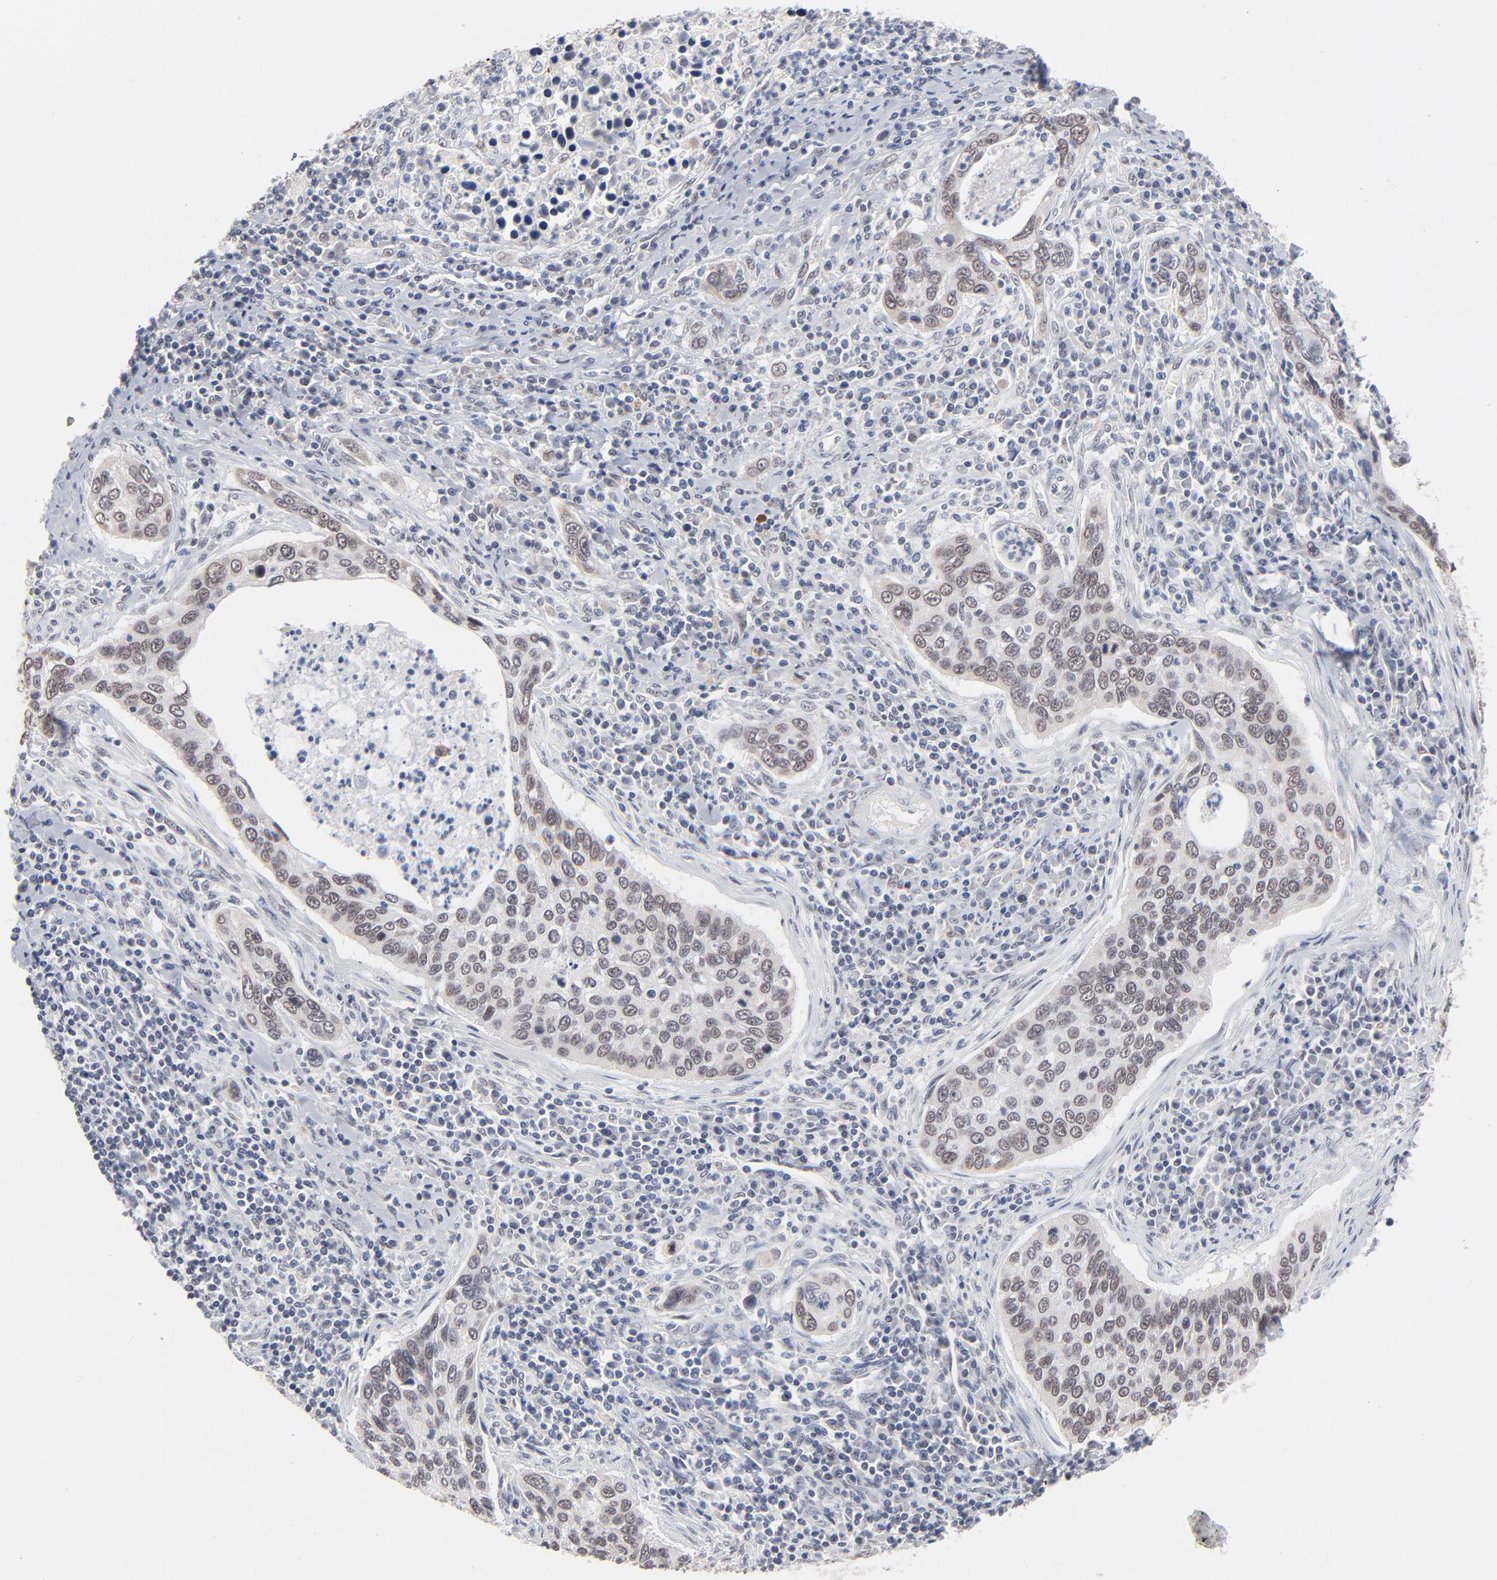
{"staining": {"intensity": "weak", "quantity": "25%-75%", "location": "nuclear"}, "tissue": "cervical cancer", "cell_type": "Tumor cells", "image_type": "cancer", "snomed": [{"axis": "morphology", "description": "Squamous cell carcinoma, NOS"}, {"axis": "topography", "description": "Cervix"}], "caption": "Immunohistochemical staining of human cervical squamous cell carcinoma demonstrates low levels of weak nuclear protein positivity in approximately 25%-75% of tumor cells.", "gene": "MBIP", "patient": {"sex": "female", "age": 53}}